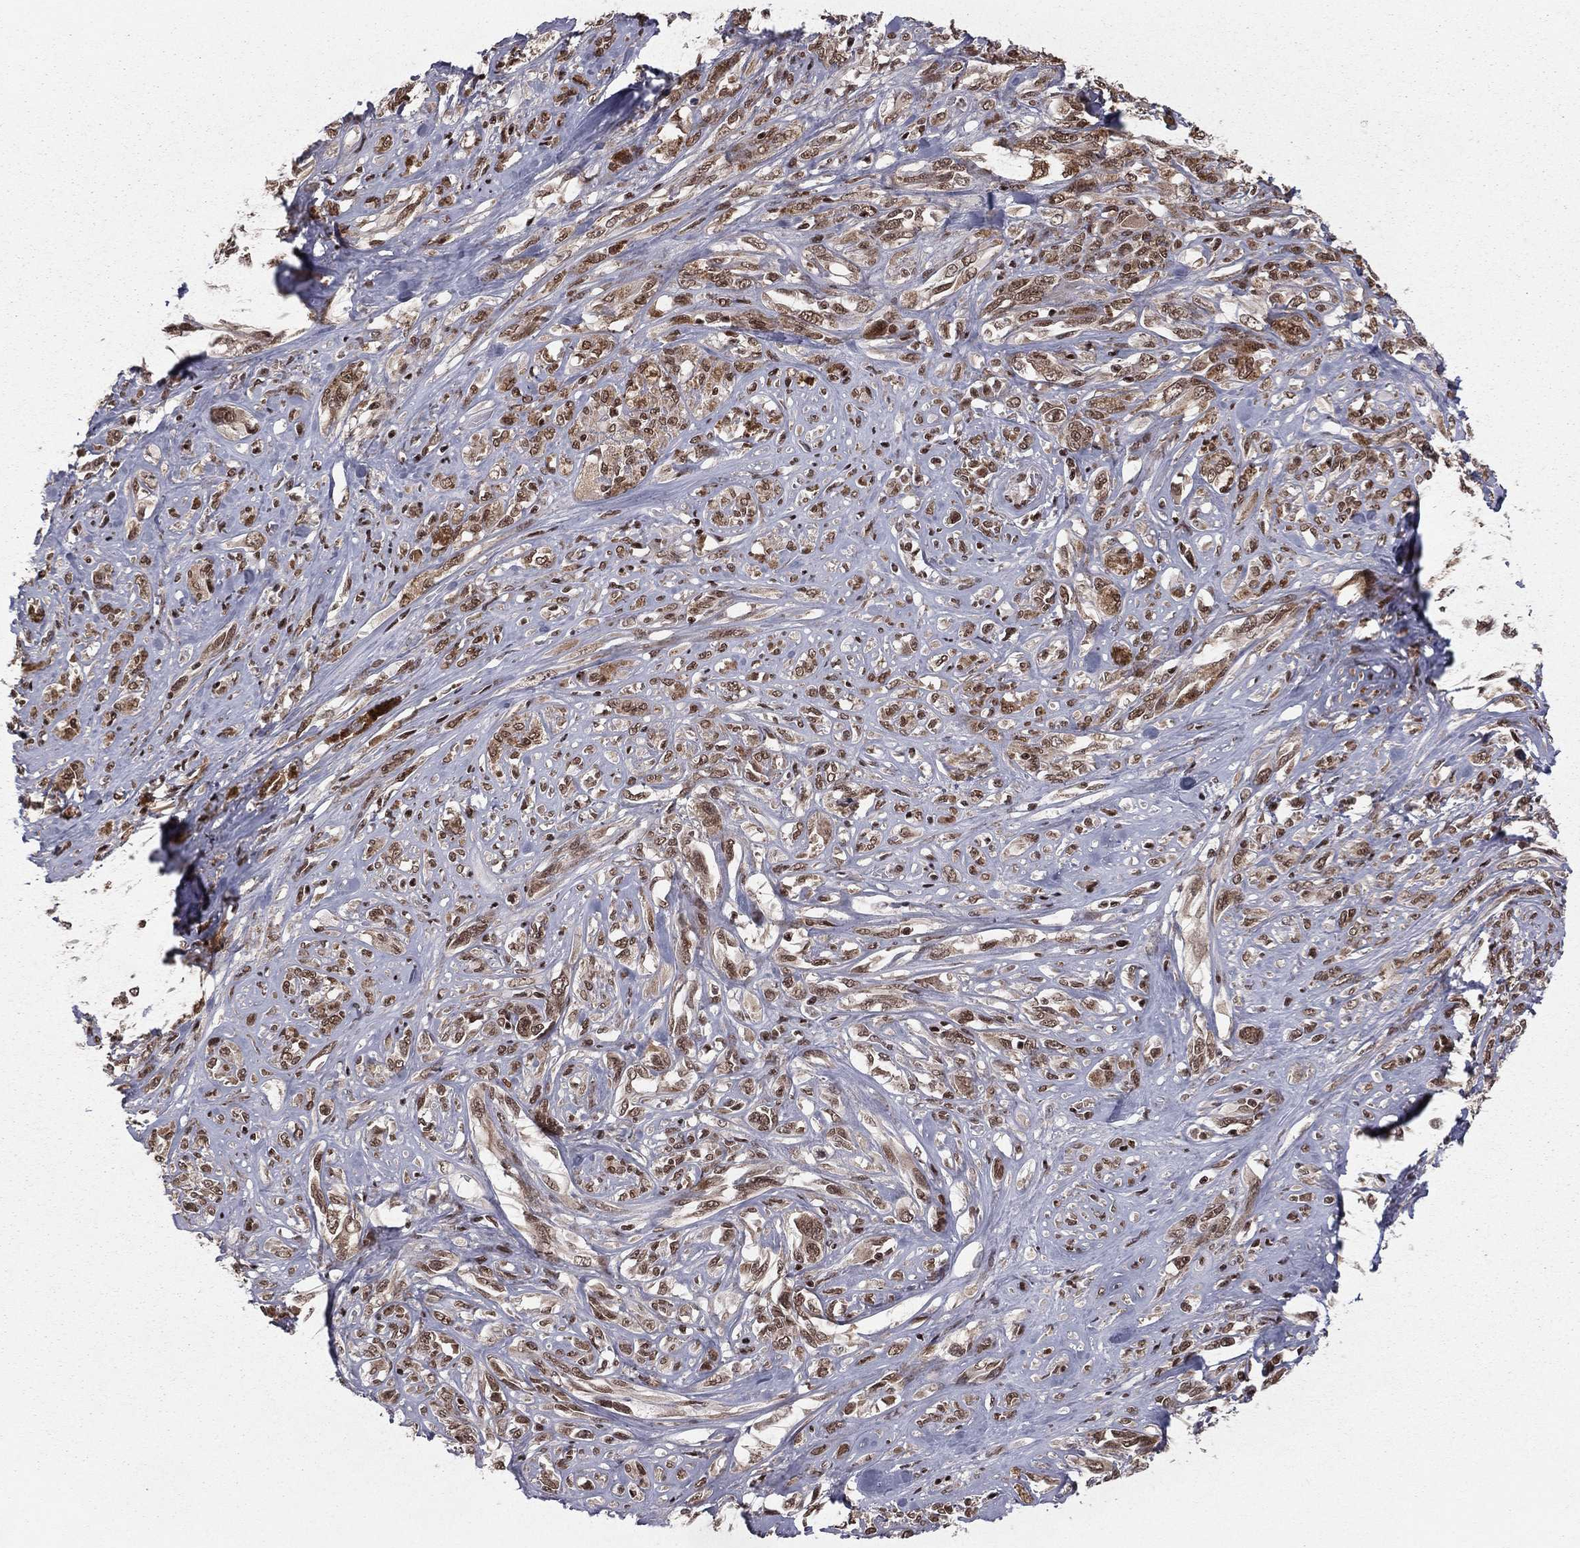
{"staining": {"intensity": "moderate", "quantity": ">75%", "location": "nuclear"}, "tissue": "melanoma", "cell_type": "Tumor cells", "image_type": "cancer", "snomed": [{"axis": "morphology", "description": "Malignant melanoma, NOS"}, {"axis": "topography", "description": "Skin"}], "caption": "High-power microscopy captured an immunohistochemistry (IHC) photomicrograph of melanoma, revealing moderate nuclear staining in approximately >75% of tumor cells.", "gene": "NFYB", "patient": {"sex": "female", "age": 91}}